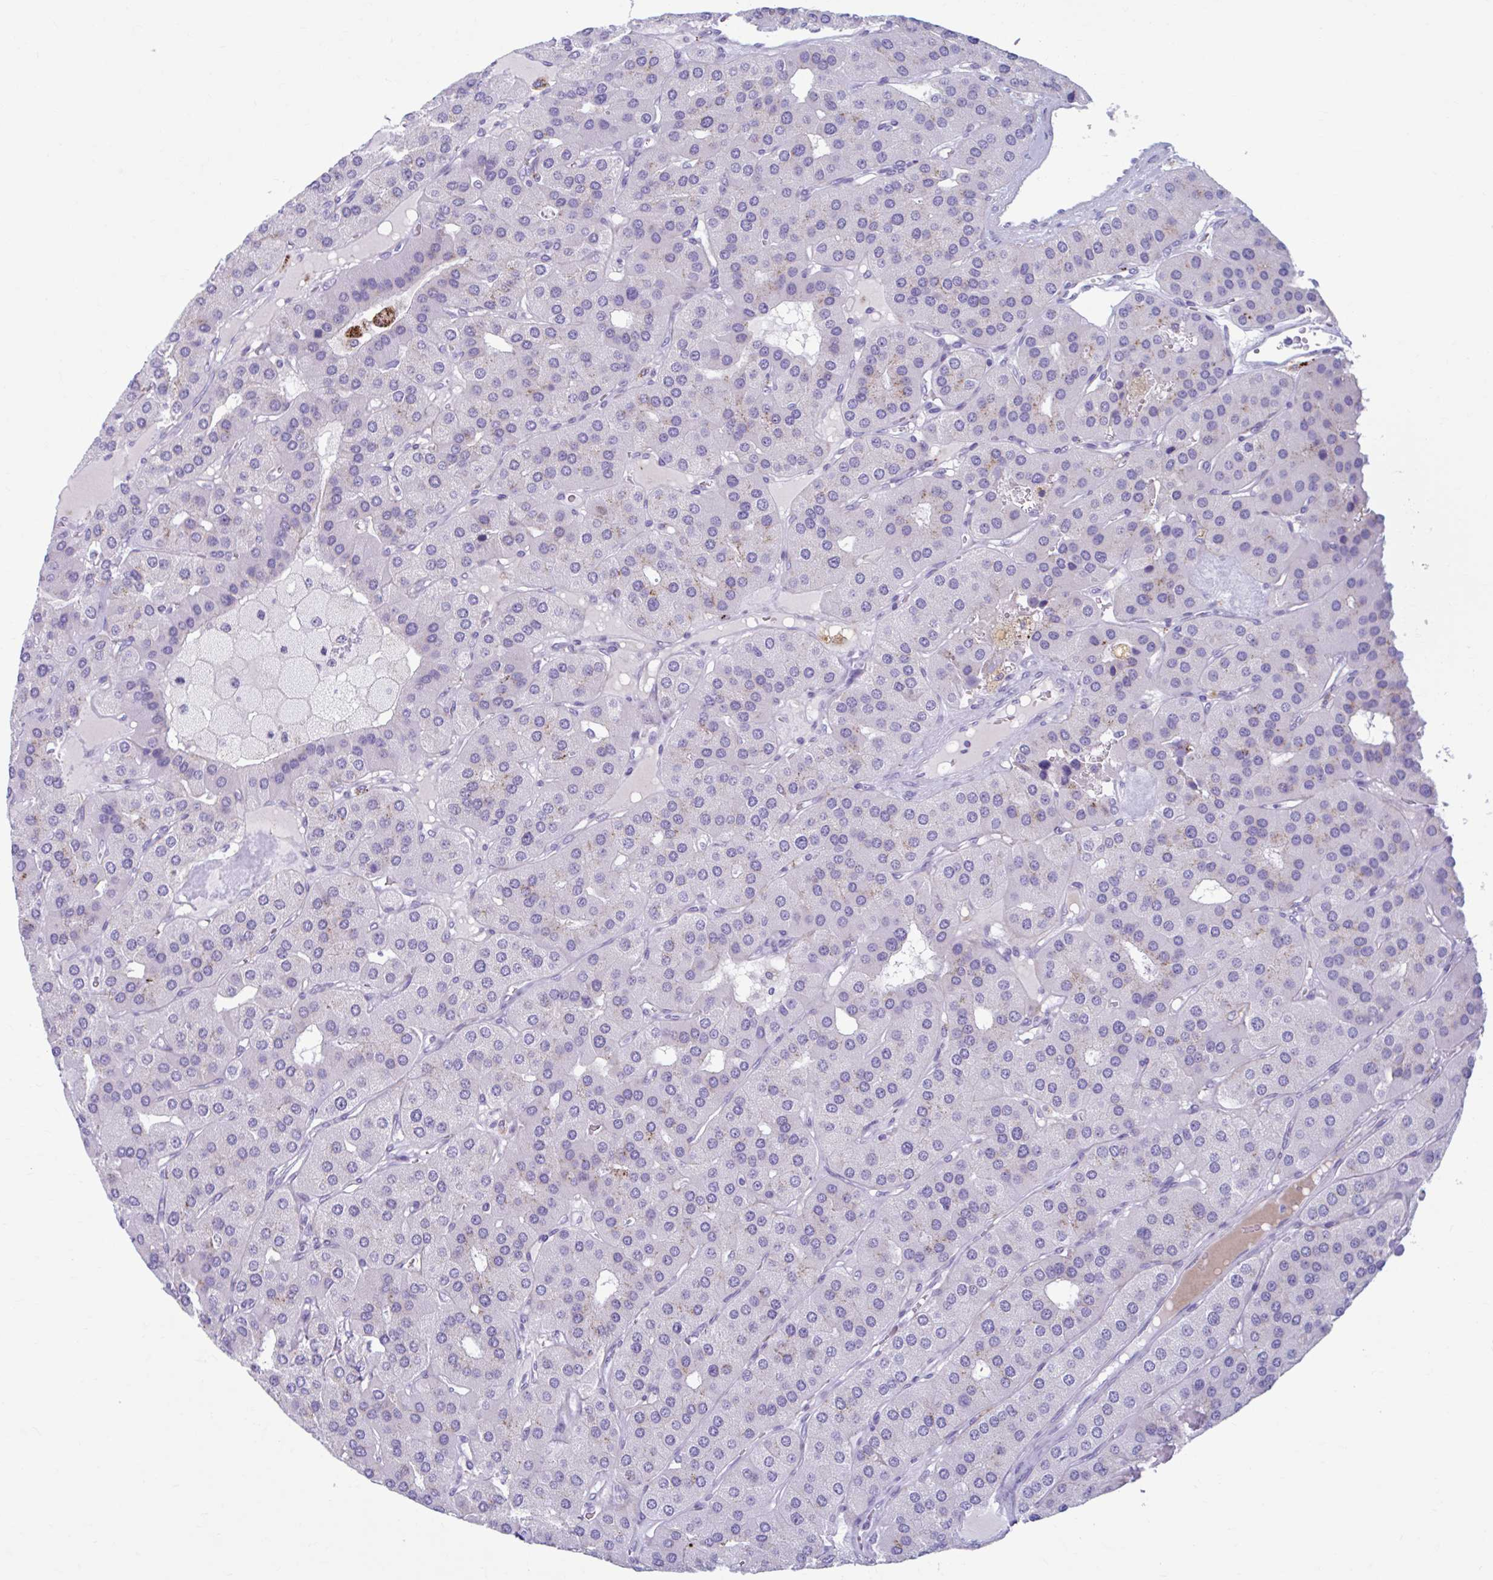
{"staining": {"intensity": "weak", "quantity": "<25%", "location": "cytoplasmic/membranous"}, "tissue": "parathyroid gland", "cell_type": "Glandular cells", "image_type": "normal", "snomed": [{"axis": "morphology", "description": "Normal tissue, NOS"}, {"axis": "morphology", "description": "Adenoma, NOS"}, {"axis": "topography", "description": "Parathyroid gland"}], "caption": "High power microscopy image of an immunohistochemistry image of benign parathyroid gland, revealing no significant staining in glandular cells.", "gene": "C12orf71", "patient": {"sex": "female", "age": 86}}